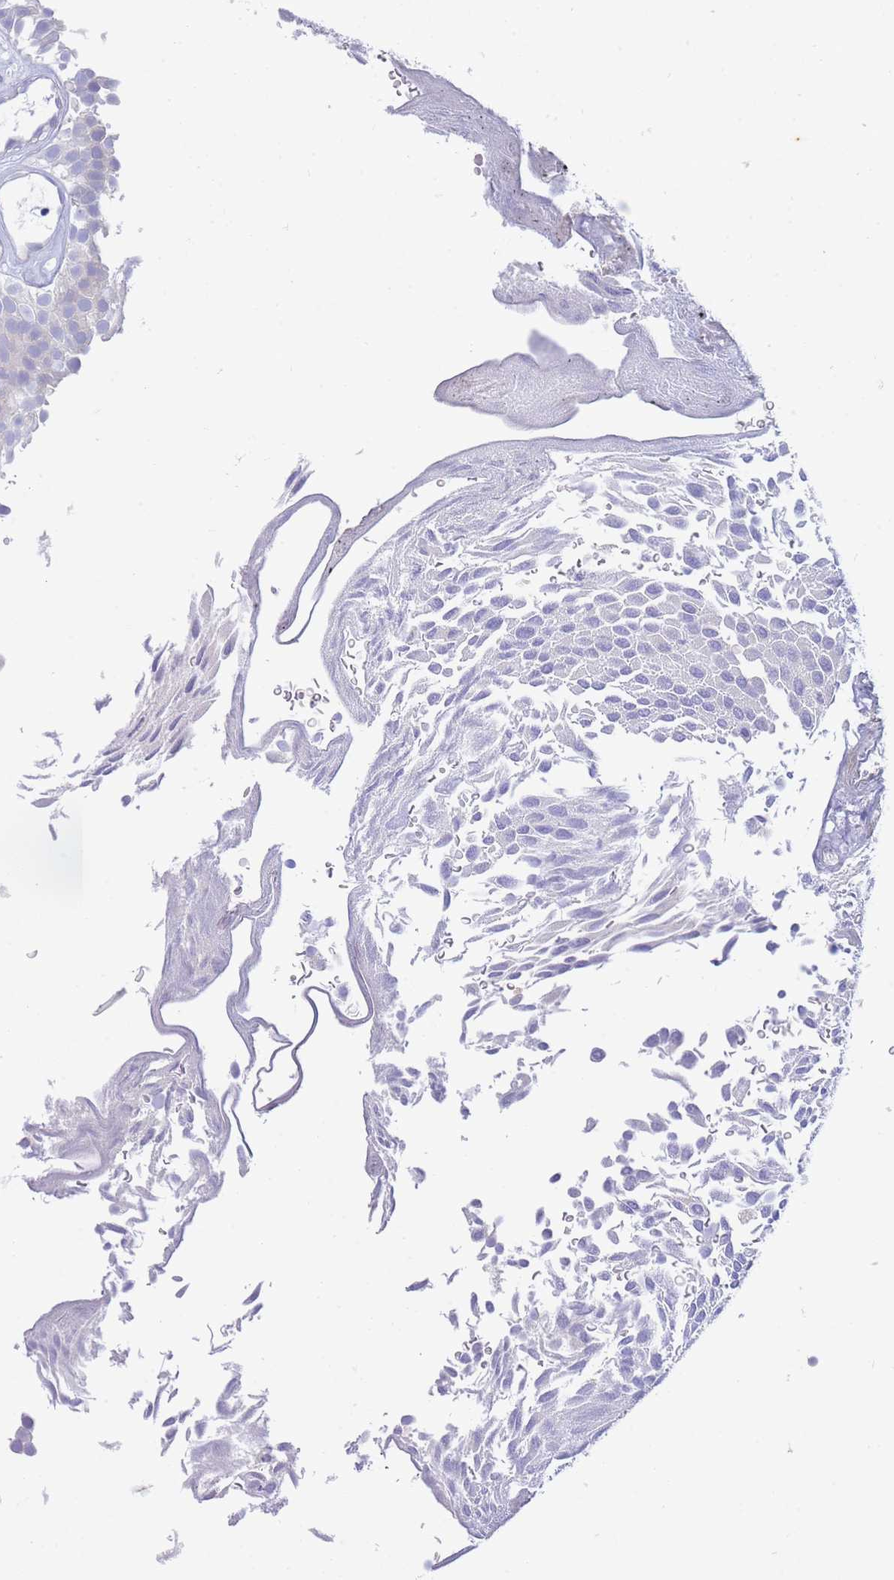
{"staining": {"intensity": "negative", "quantity": "none", "location": "none"}, "tissue": "urothelial cancer", "cell_type": "Tumor cells", "image_type": "cancer", "snomed": [{"axis": "morphology", "description": "Urothelial carcinoma, Low grade"}, {"axis": "topography", "description": "Urinary bladder"}], "caption": "High magnification brightfield microscopy of urothelial cancer stained with DAB (3,3'-diaminobenzidine) (brown) and counterstained with hematoxylin (blue): tumor cells show no significant positivity.", "gene": "SUGT1", "patient": {"sex": "male", "age": 78}}